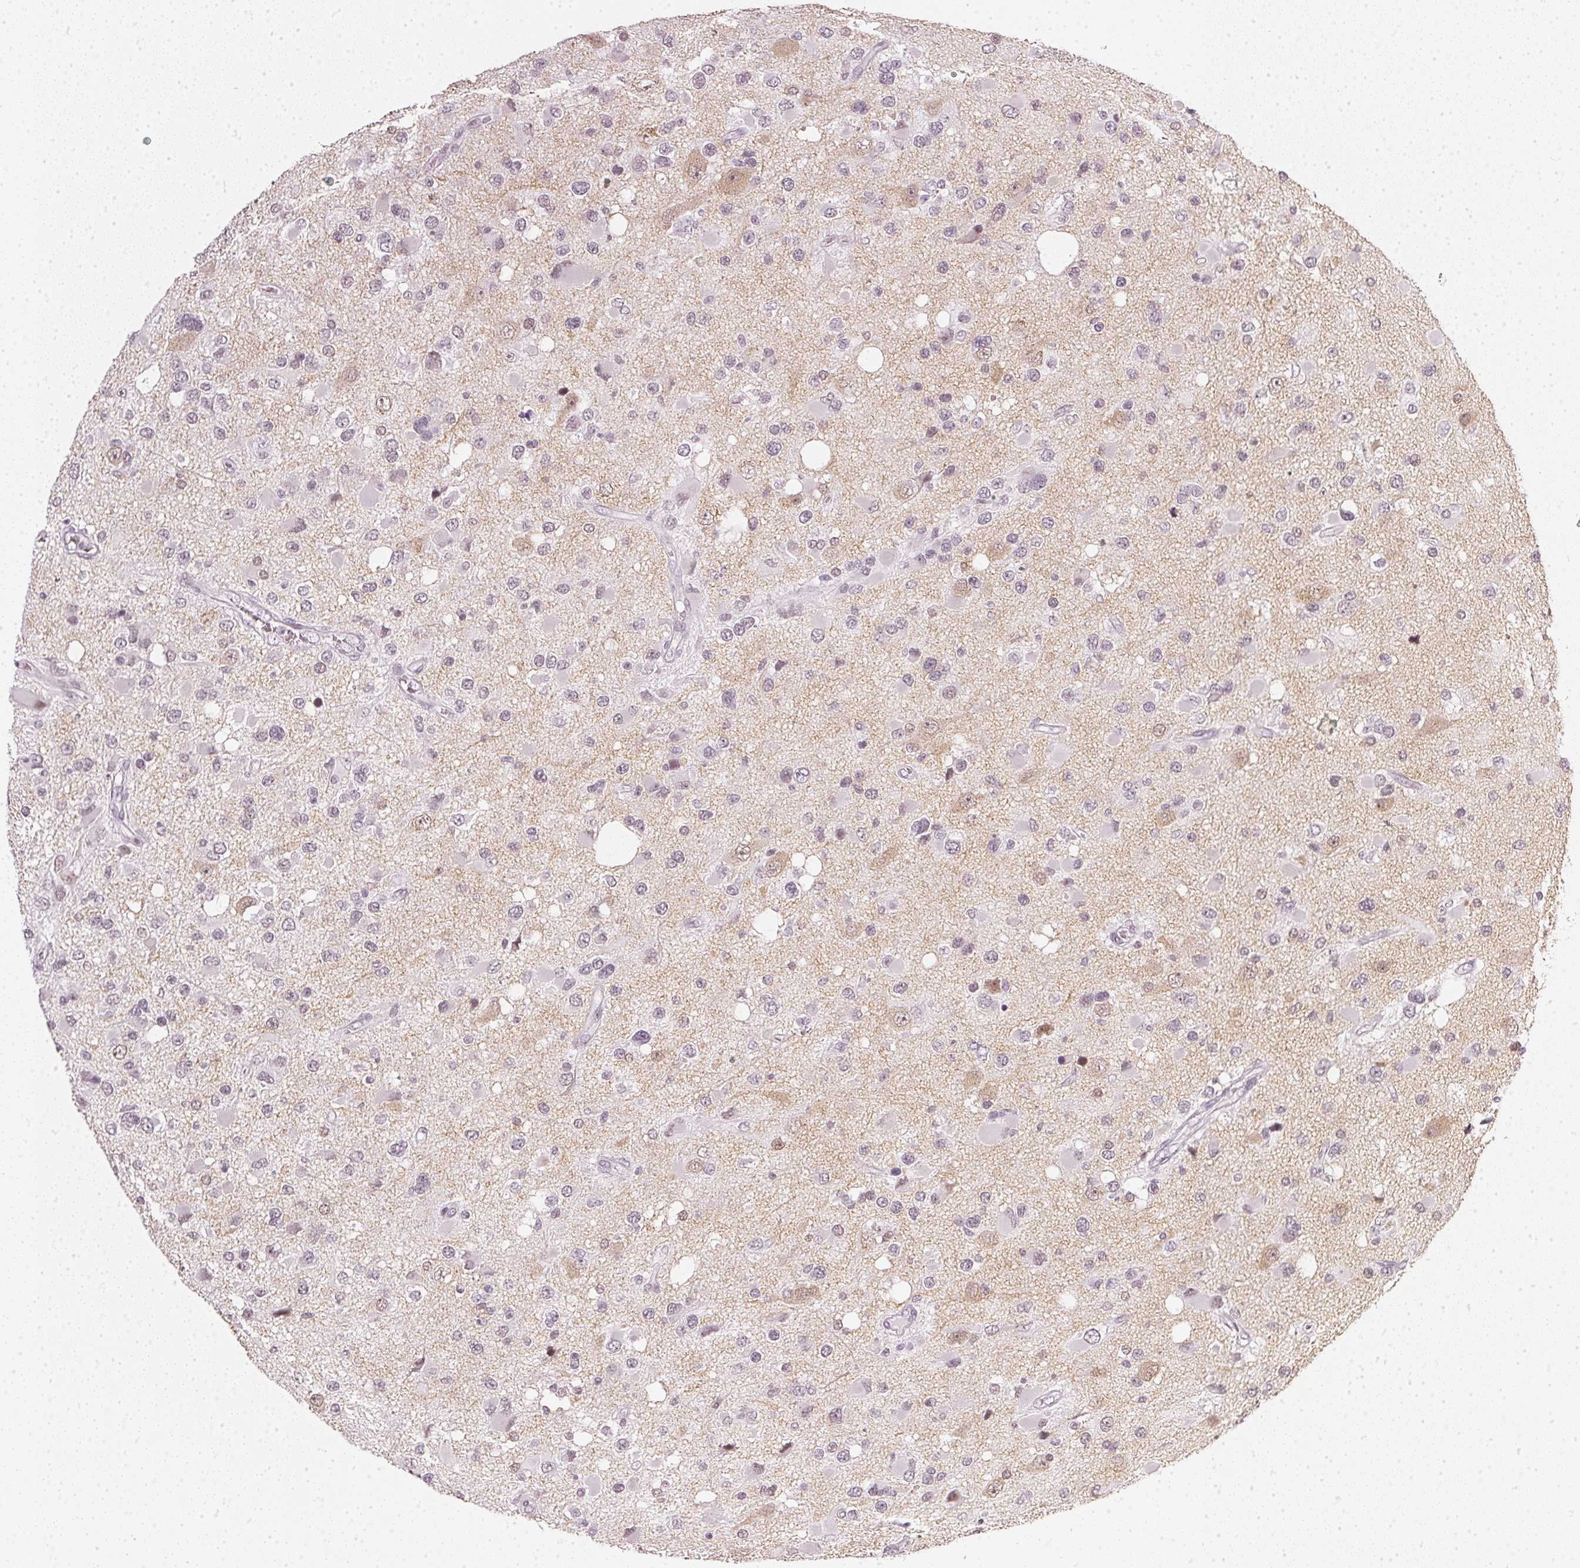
{"staining": {"intensity": "negative", "quantity": "none", "location": "none"}, "tissue": "glioma", "cell_type": "Tumor cells", "image_type": "cancer", "snomed": [{"axis": "morphology", "description": "Glioma, malignant, High grade"}, {"axis": "topography", "description": "Brain"}], "caption": "Immunohistochemistry photomicrograph of human glioma stained for a protein (brown), which exhibits no expression in tumor cells.", "gene": "DNAJC6", "patient": {"sex": "male", "age": 53}}